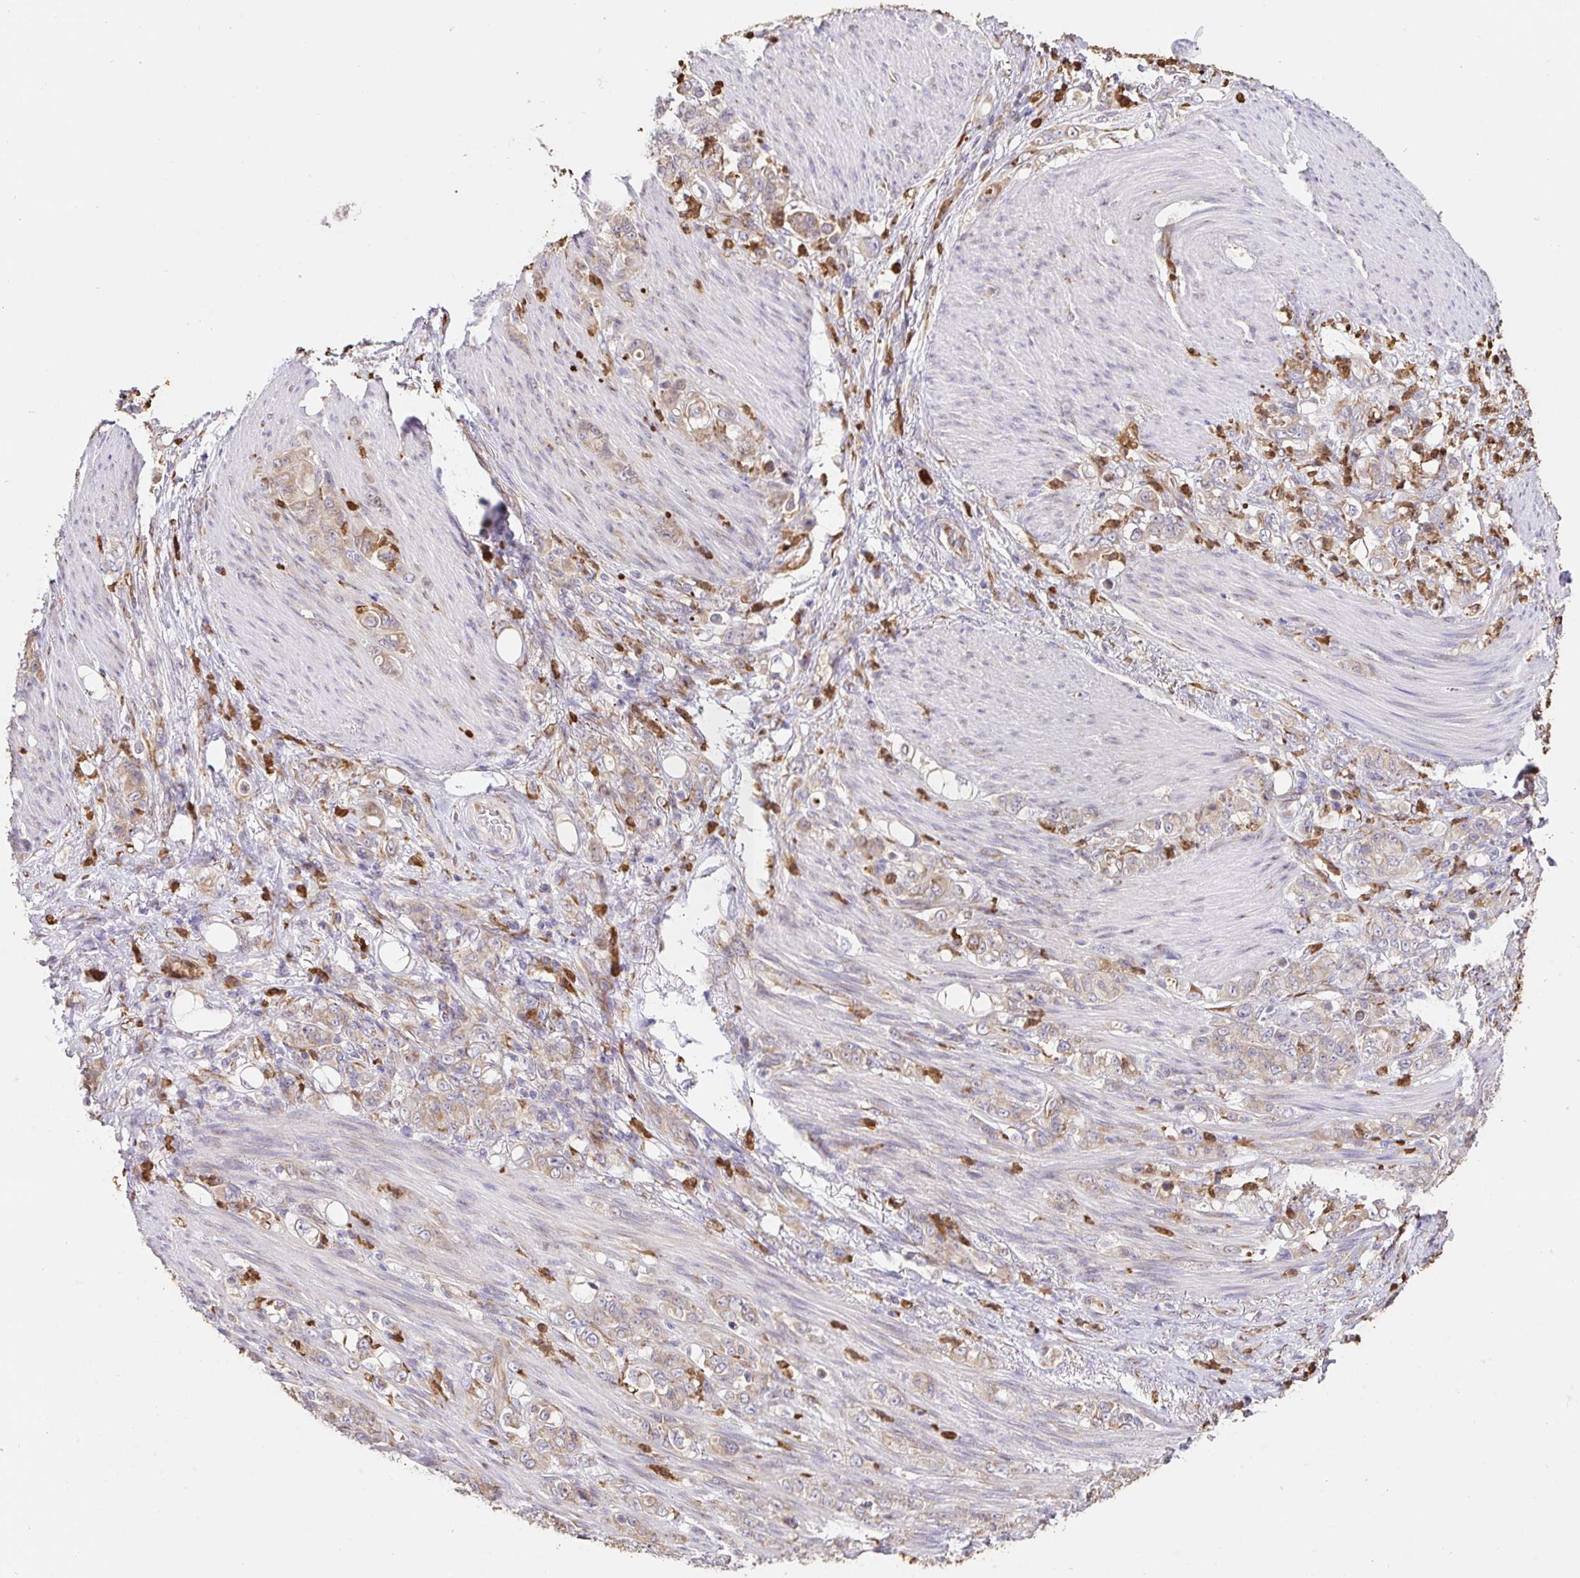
{"staining": {"intensity": "weak", "quantity": ">75%", "location": "cytoplasmic/membranous"}, "tissue": "stomach cancer", "cell_type": "Tumor cells", "image_type": "cancer", "snomed": [{"axis": "morphology", "description": "Adenocarcinoma, NOS"}, {"axis": "topography", "description": "Stomach"}], "caption": "A photomicrograph of stomach cancer (adenocarcinoma) stained for a protein demonstrates weak cytoplasmic/membranous brown staining in tumor cells.", "gene": "PDPK1", "patient": {"sex": "female", "age": 79}}